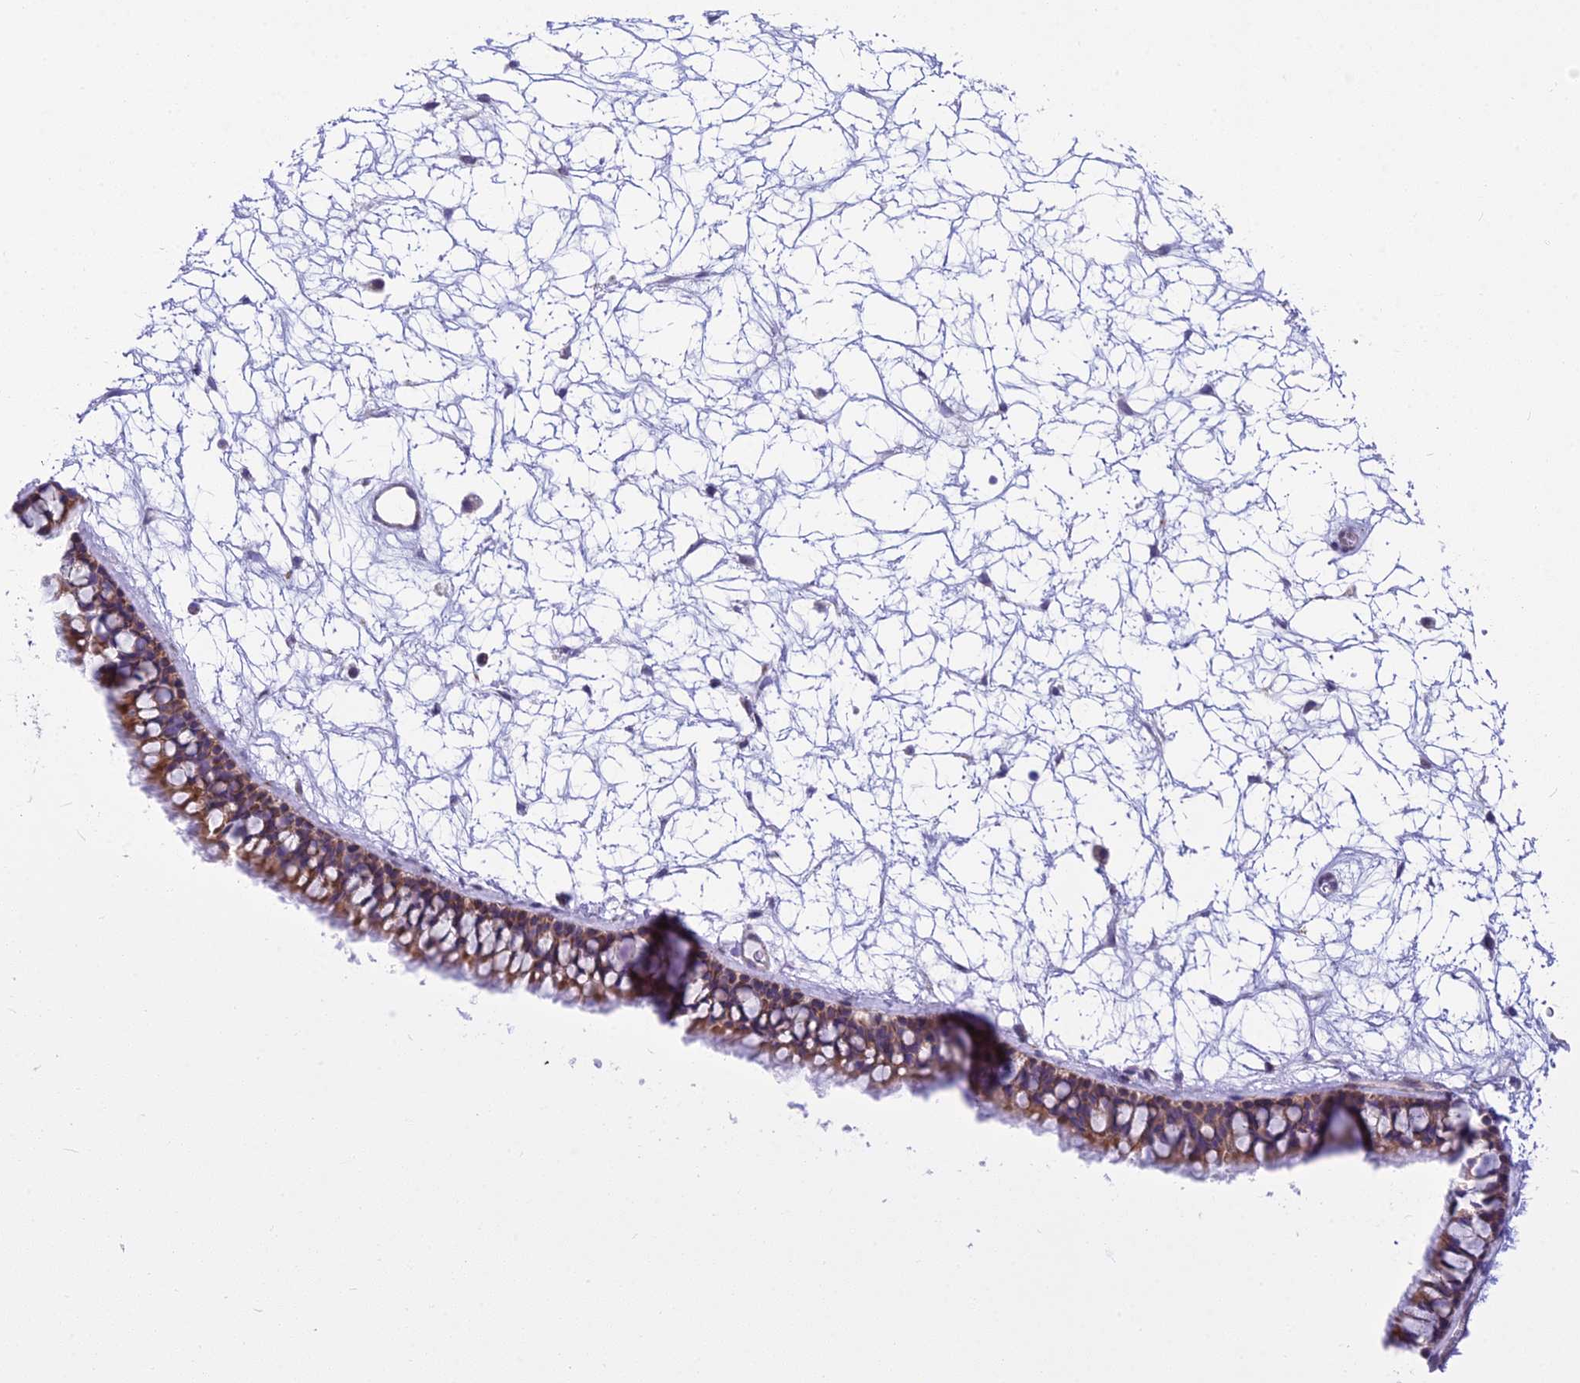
{"staining": {"intensity": "moderate", "quantity": "25%-75%", "location": "cytoplasmic/membranous"}, "tissue": "nasopharynx", "cell_type": "Respiratory epithelial cells", "image_type": "normal", "snomed": [{"axis": "morphology", "description": "Normal tissue, NOS"}, {"axis": "topography", "description": "Nasopharynx"}], "caption": "This photomicrograph displays unremarkable nasopharynx stained with immunohistochemistry (IHC) to label a protein in brown. The cytoplasmic/membranous of respiratory epithelial cells show moderate positivity for the protein. Nuclei are counter-stained blue.", "gene": "PCDHB14", "patient": {"sex": "male", "age": 64}}